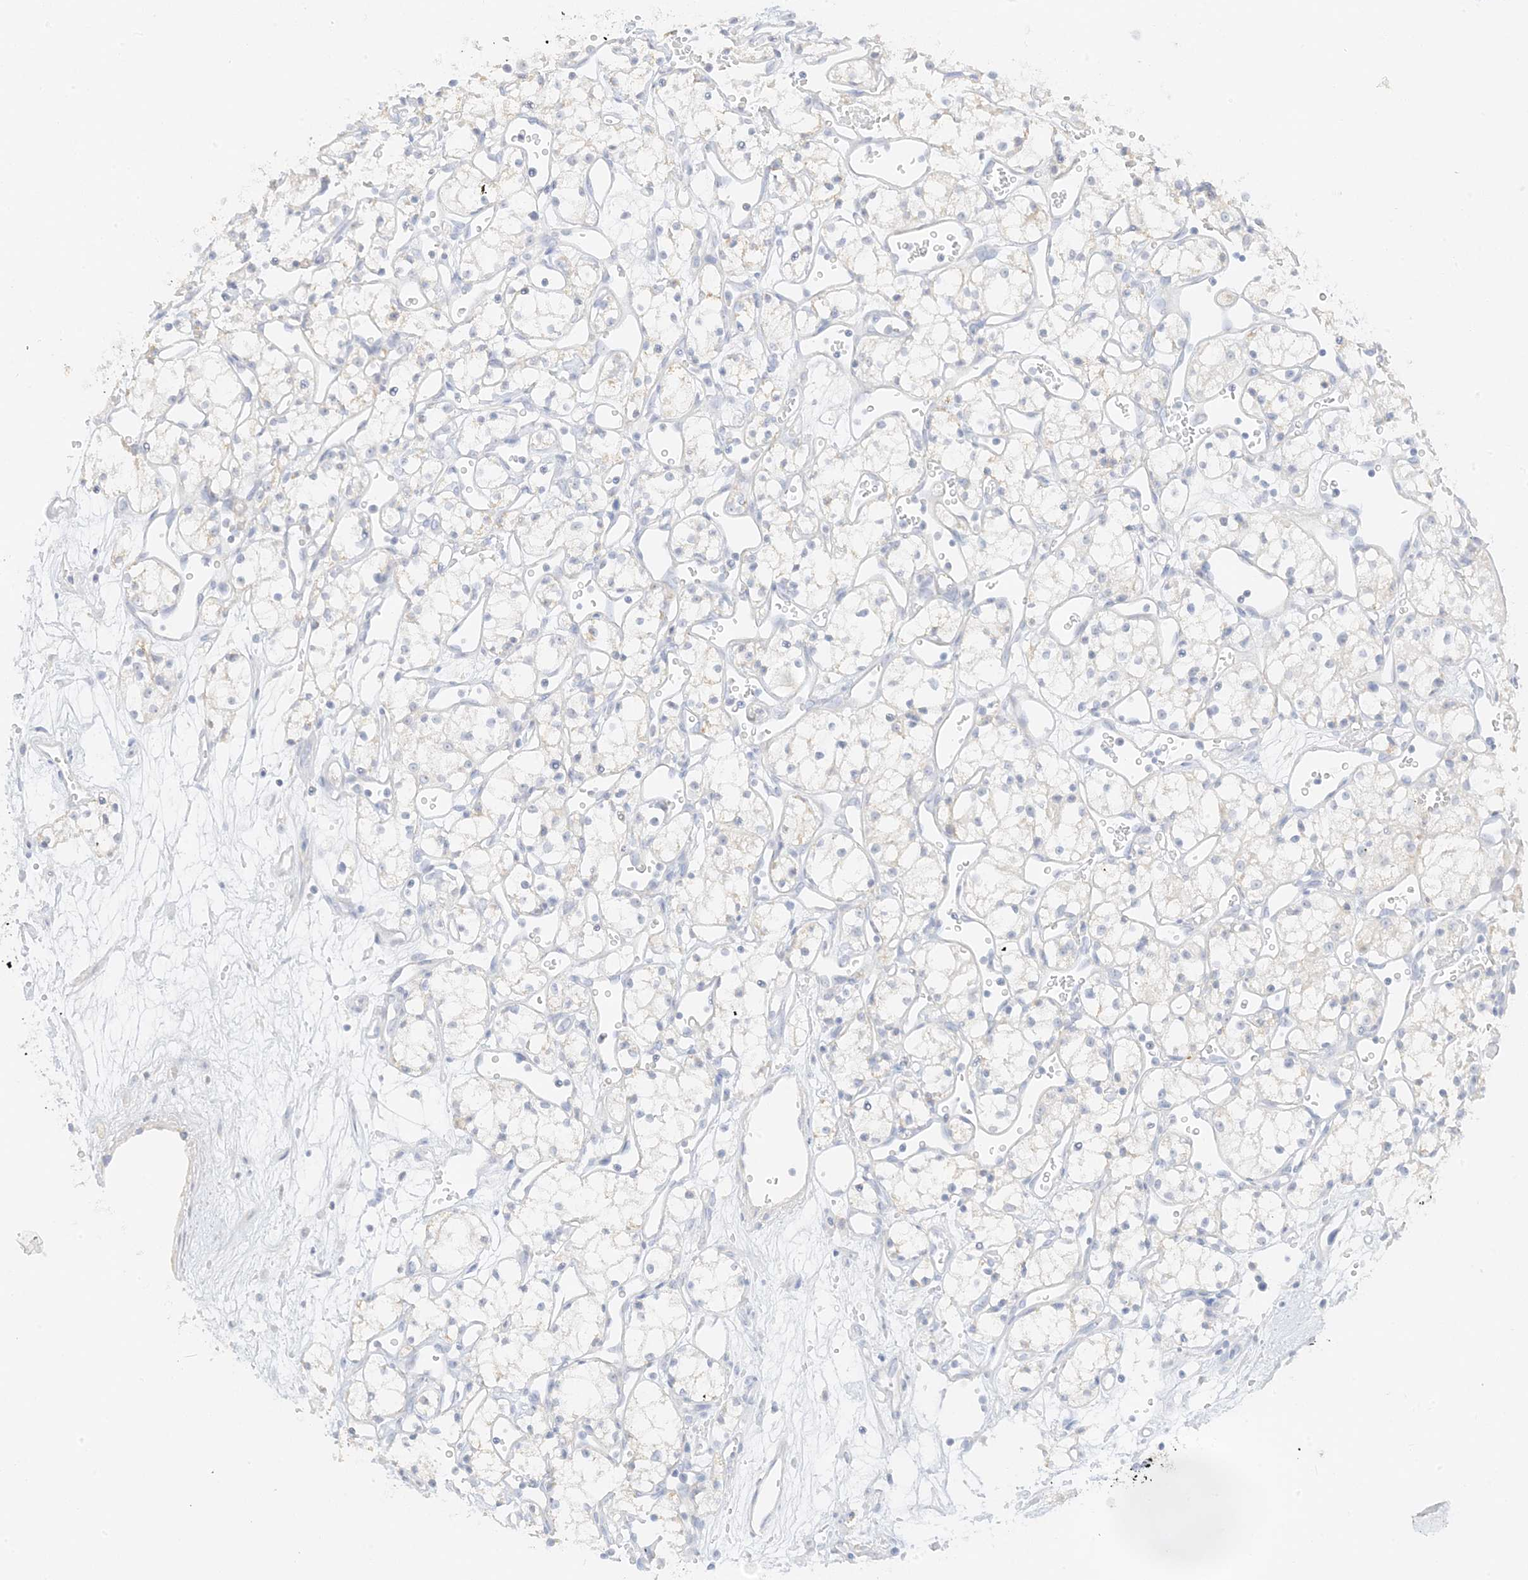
{"staining": {"intensity": "negative", "quantity": "none", "location": "none"}, "tissue": "renal cancer", "cell_type": "Tumor cells", "image_type": "cancer", "snomed": [{"axis": "morphology", "description": "Adenocarcinoma, NOS"}, {"axis": "topography", "description": "Kidney"}], "caption": "Immunohistochemical staining of renal adenocarcinoma reveals no significant positivity in tumor cells.", "gene": "ZBTB41", "patient": {"sex": "male", "age": 59}}